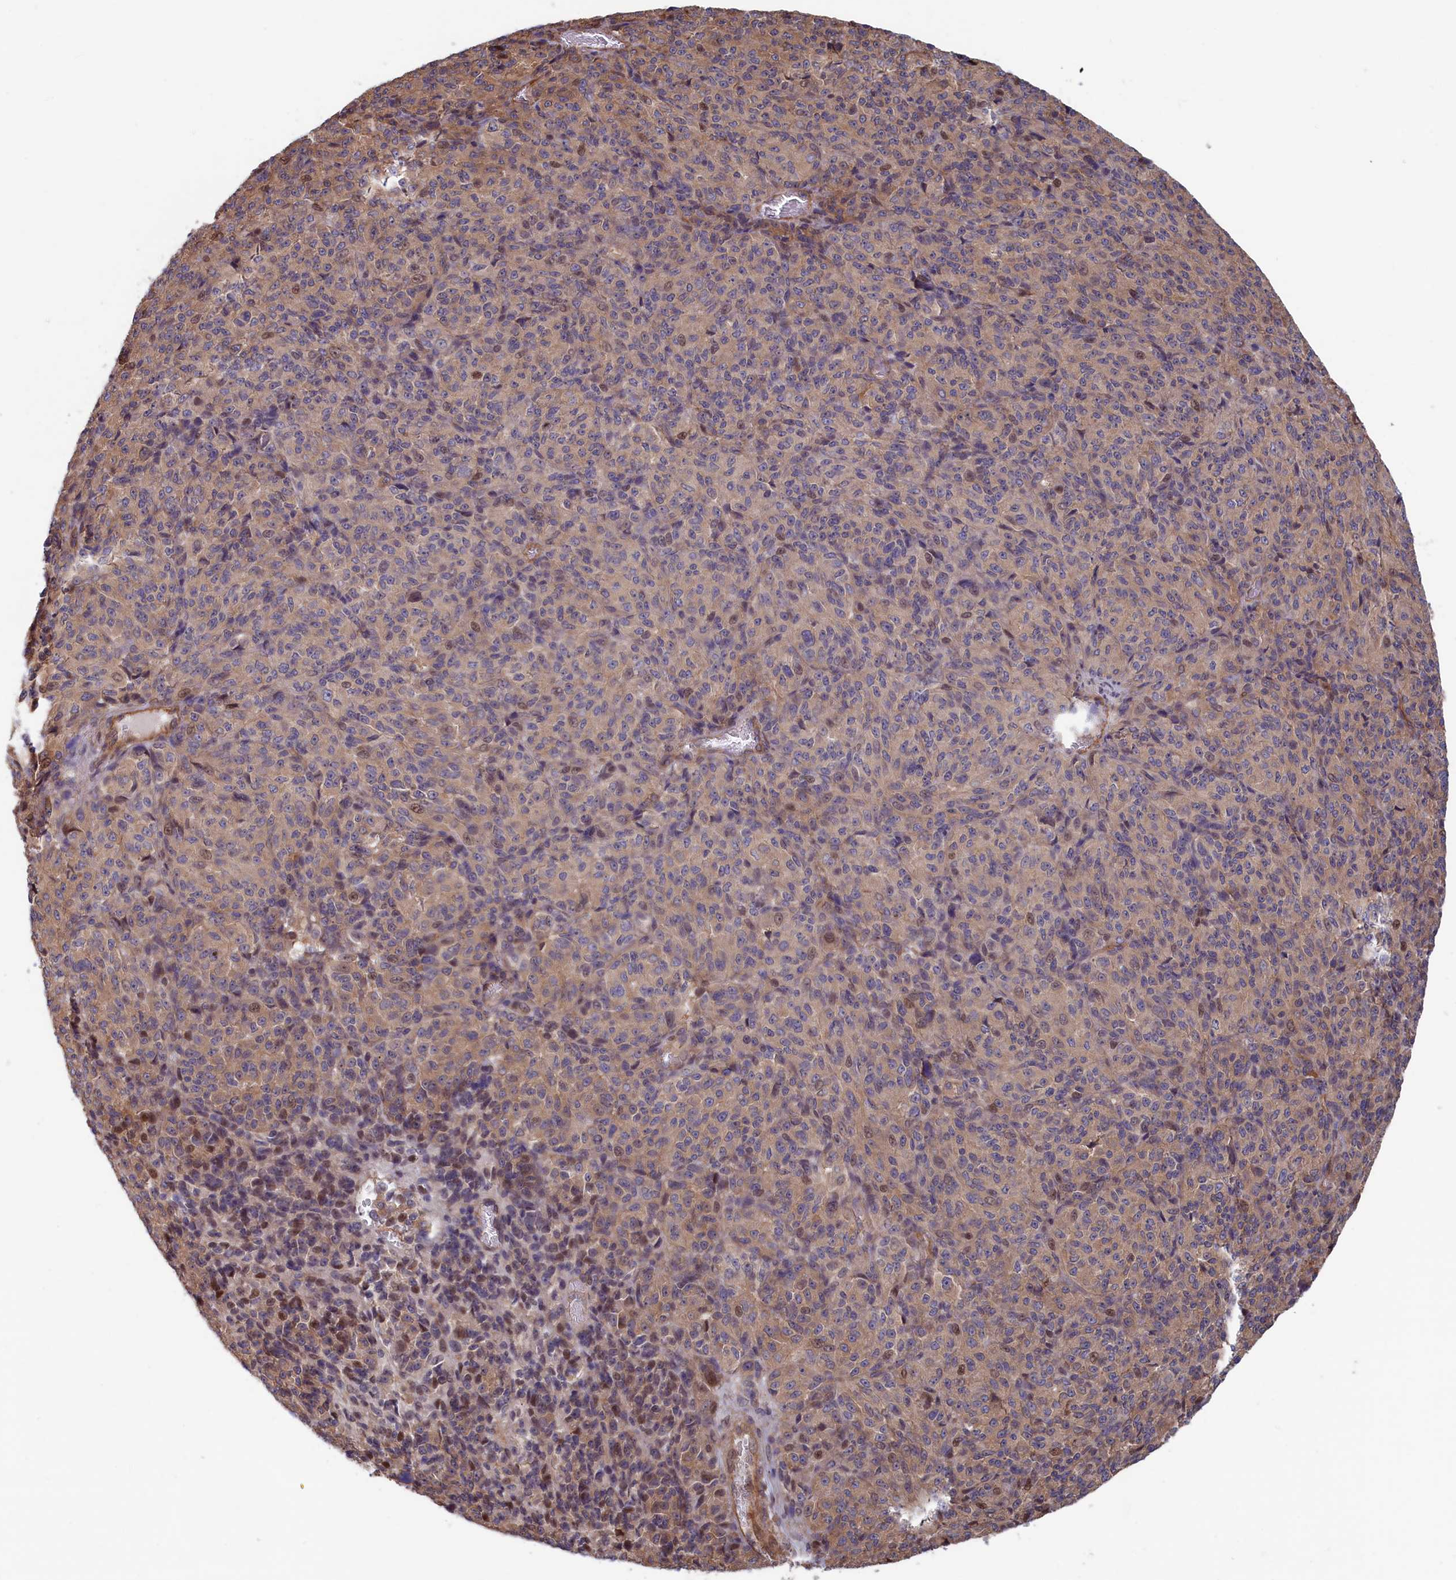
{"staining": {"intensity": "weak", "quantity": "25%-75%", "location": "cytoplasmic/membranous"}, "tissue": "melanoma", "cell_type": "Tumor cells", "image_type": "cancer", "snomed": [{"axis": "morphology", "description": "Malignant melanoma, Metastatic site"}, {"axis": "topography", "description": "Brain"}], "caption": "Human melanoma stained for a protein (brown) exhibits weak cytoplasmic/membranous positive positivity in about 25%-75% of tumor cells.", "gene": "RILPL1", "patient": {"sex": "female", "age": 56}}